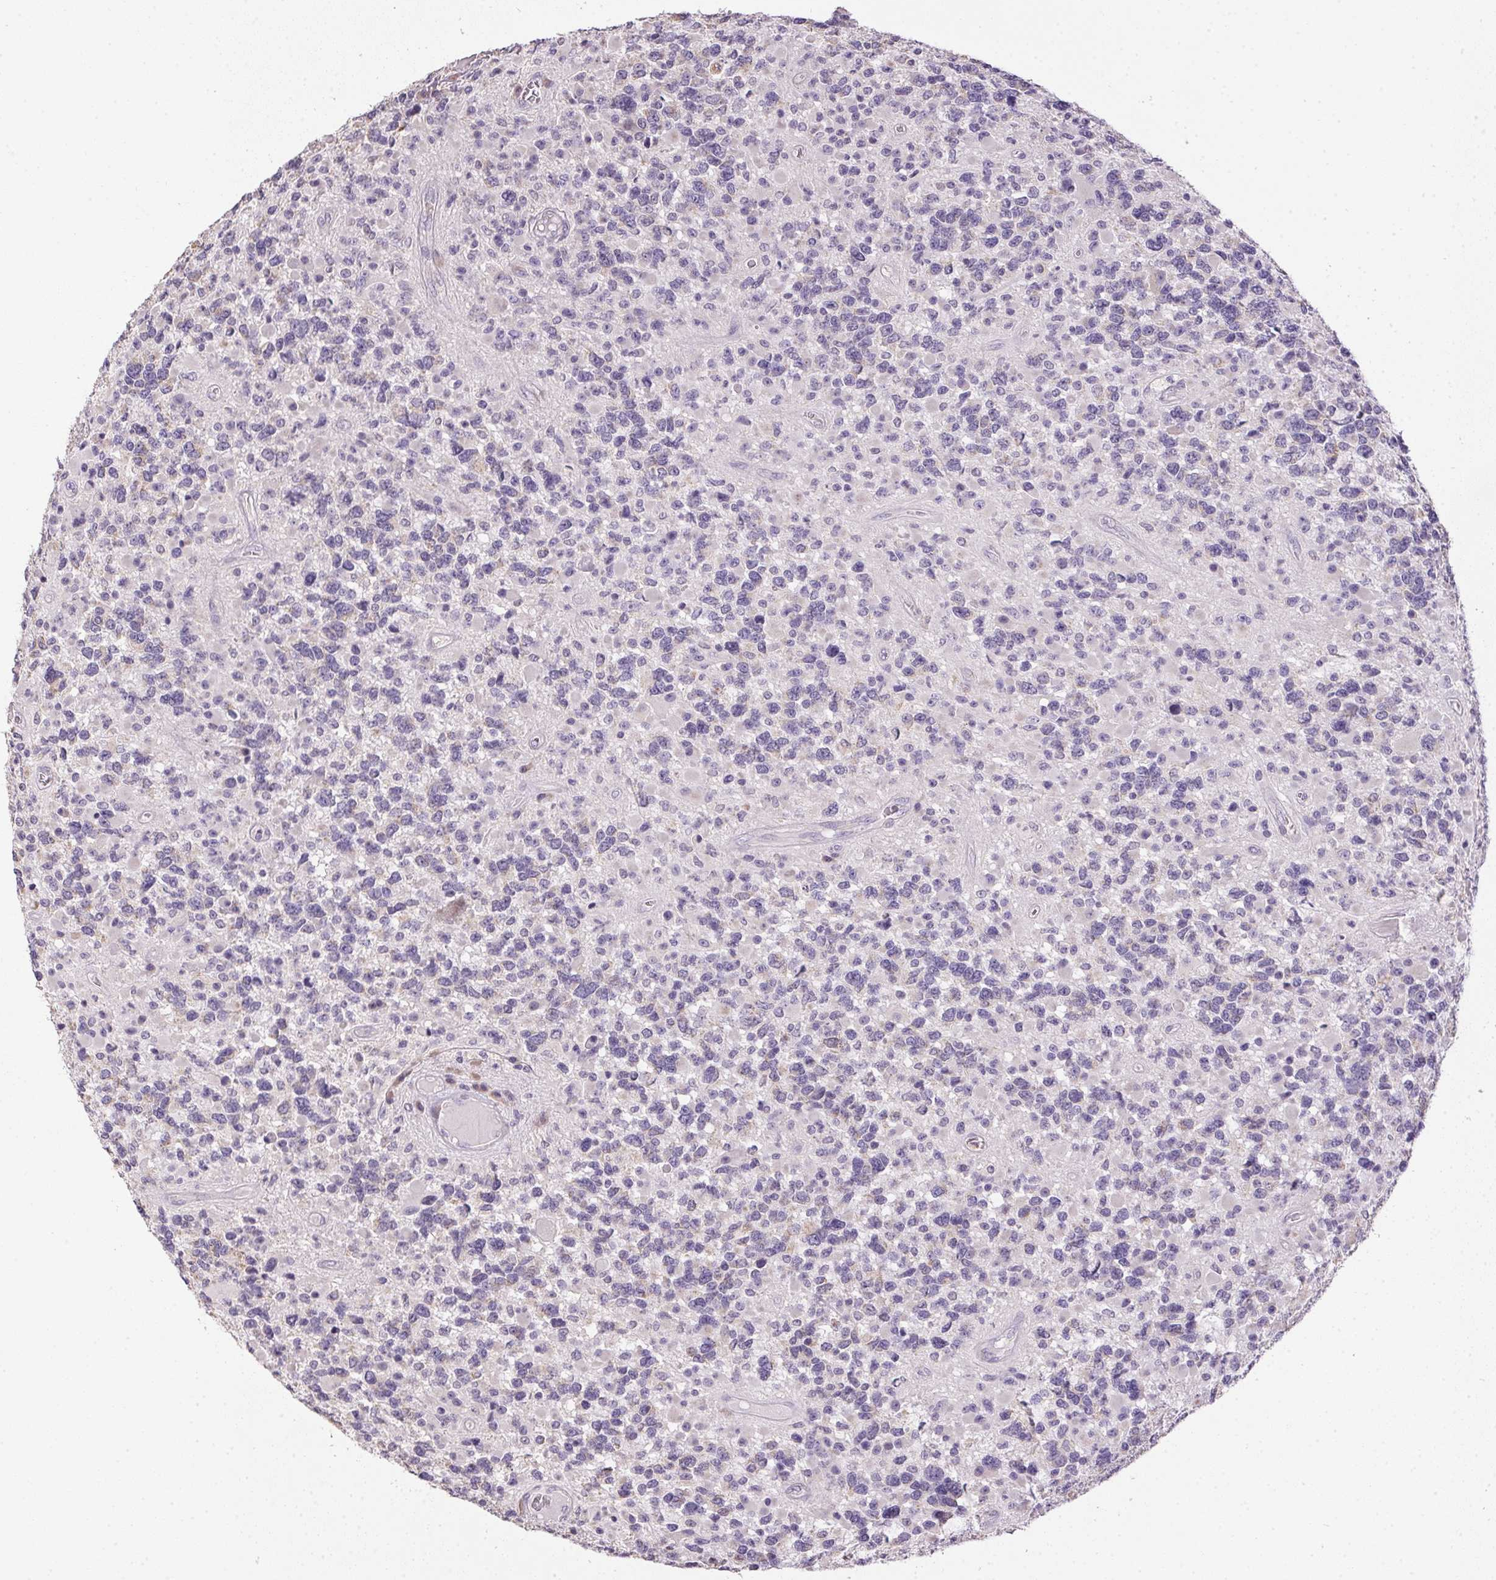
{"staining": {"intensity": "negative", "quantity": "none", "location": "none"}, "tissue": "glioma", "cell_type": "Tumor cells", "image_type": "cancer", "snomed": [{"axis": "morphology", "description": "Glioma, malignant, High grade"}, {"axis": "topography", "description": "Brain"}], "caption": "IHC photomicrograph of neoplastic tissue: glioma stained with DAB reveals no significant protein positivity in tumor cells.", "gene": "SPACA9", "patient": {"sex": "female", "age": 40}}